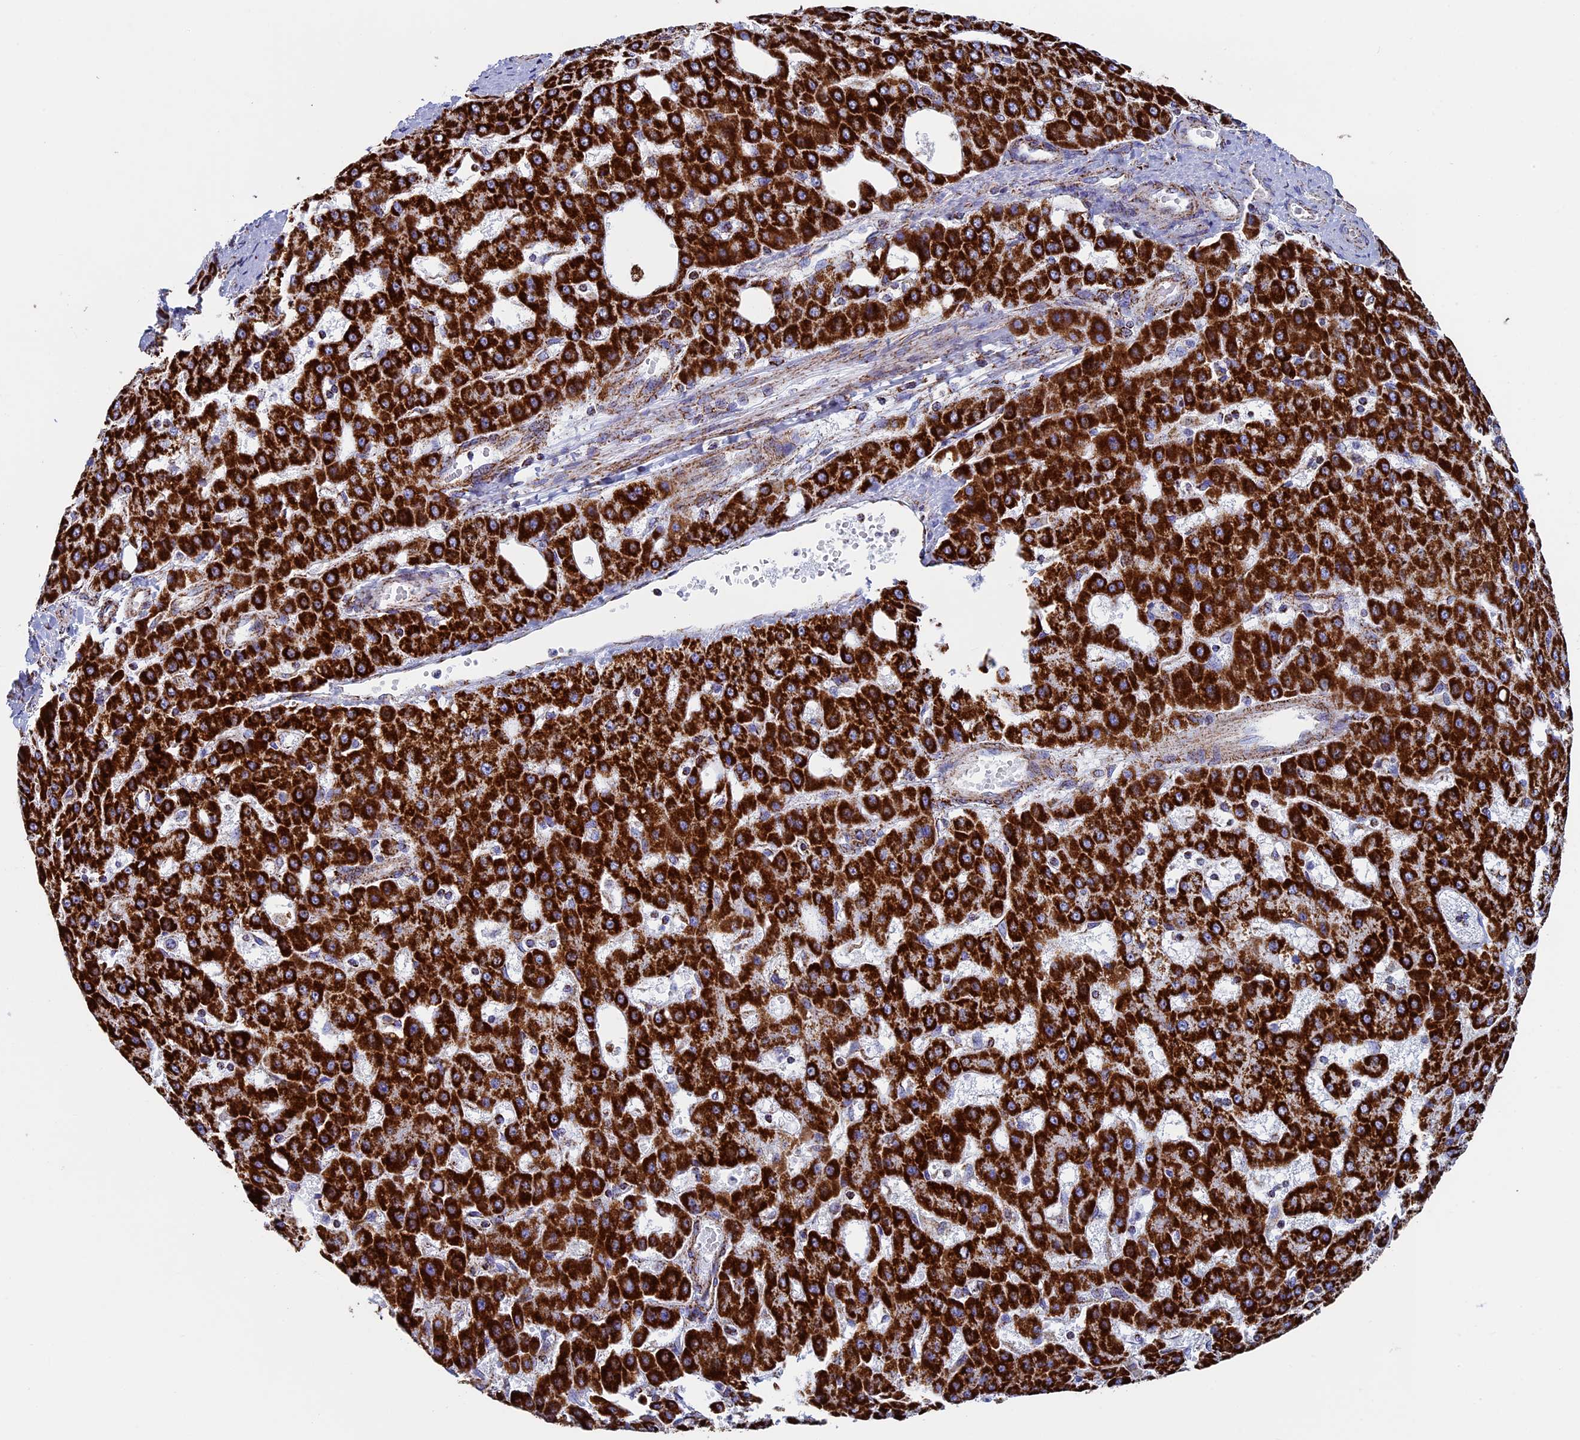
{"staining": {"intensity": "strong", "quantity": ">75%", "location": "cytoplasmic/membranous"}, "tissue": "liver cancer", "cell_type": "Tumor cells", "image_type": "cancer", "snomed": [{"axis": "morphology", "description": "Carcinoma, Hepatocellular, NOS"}, {"axis": "topography", "description": "Liver"}], "caption": "Protein expression by immunohistochemistry shows strong cytoplasmic/membranous expression in approximately >75% of tumor cells in hepatocellular carcinoma (liver). The protein of interest is stained brown, and the nuclei are stained in blue (DAB (3,3'-diaminobenzidine) IHC with brightfield microscopy, high magnification).", "gene": "UQCRFS1", "patient": {"sex": "male", "age": 47}}